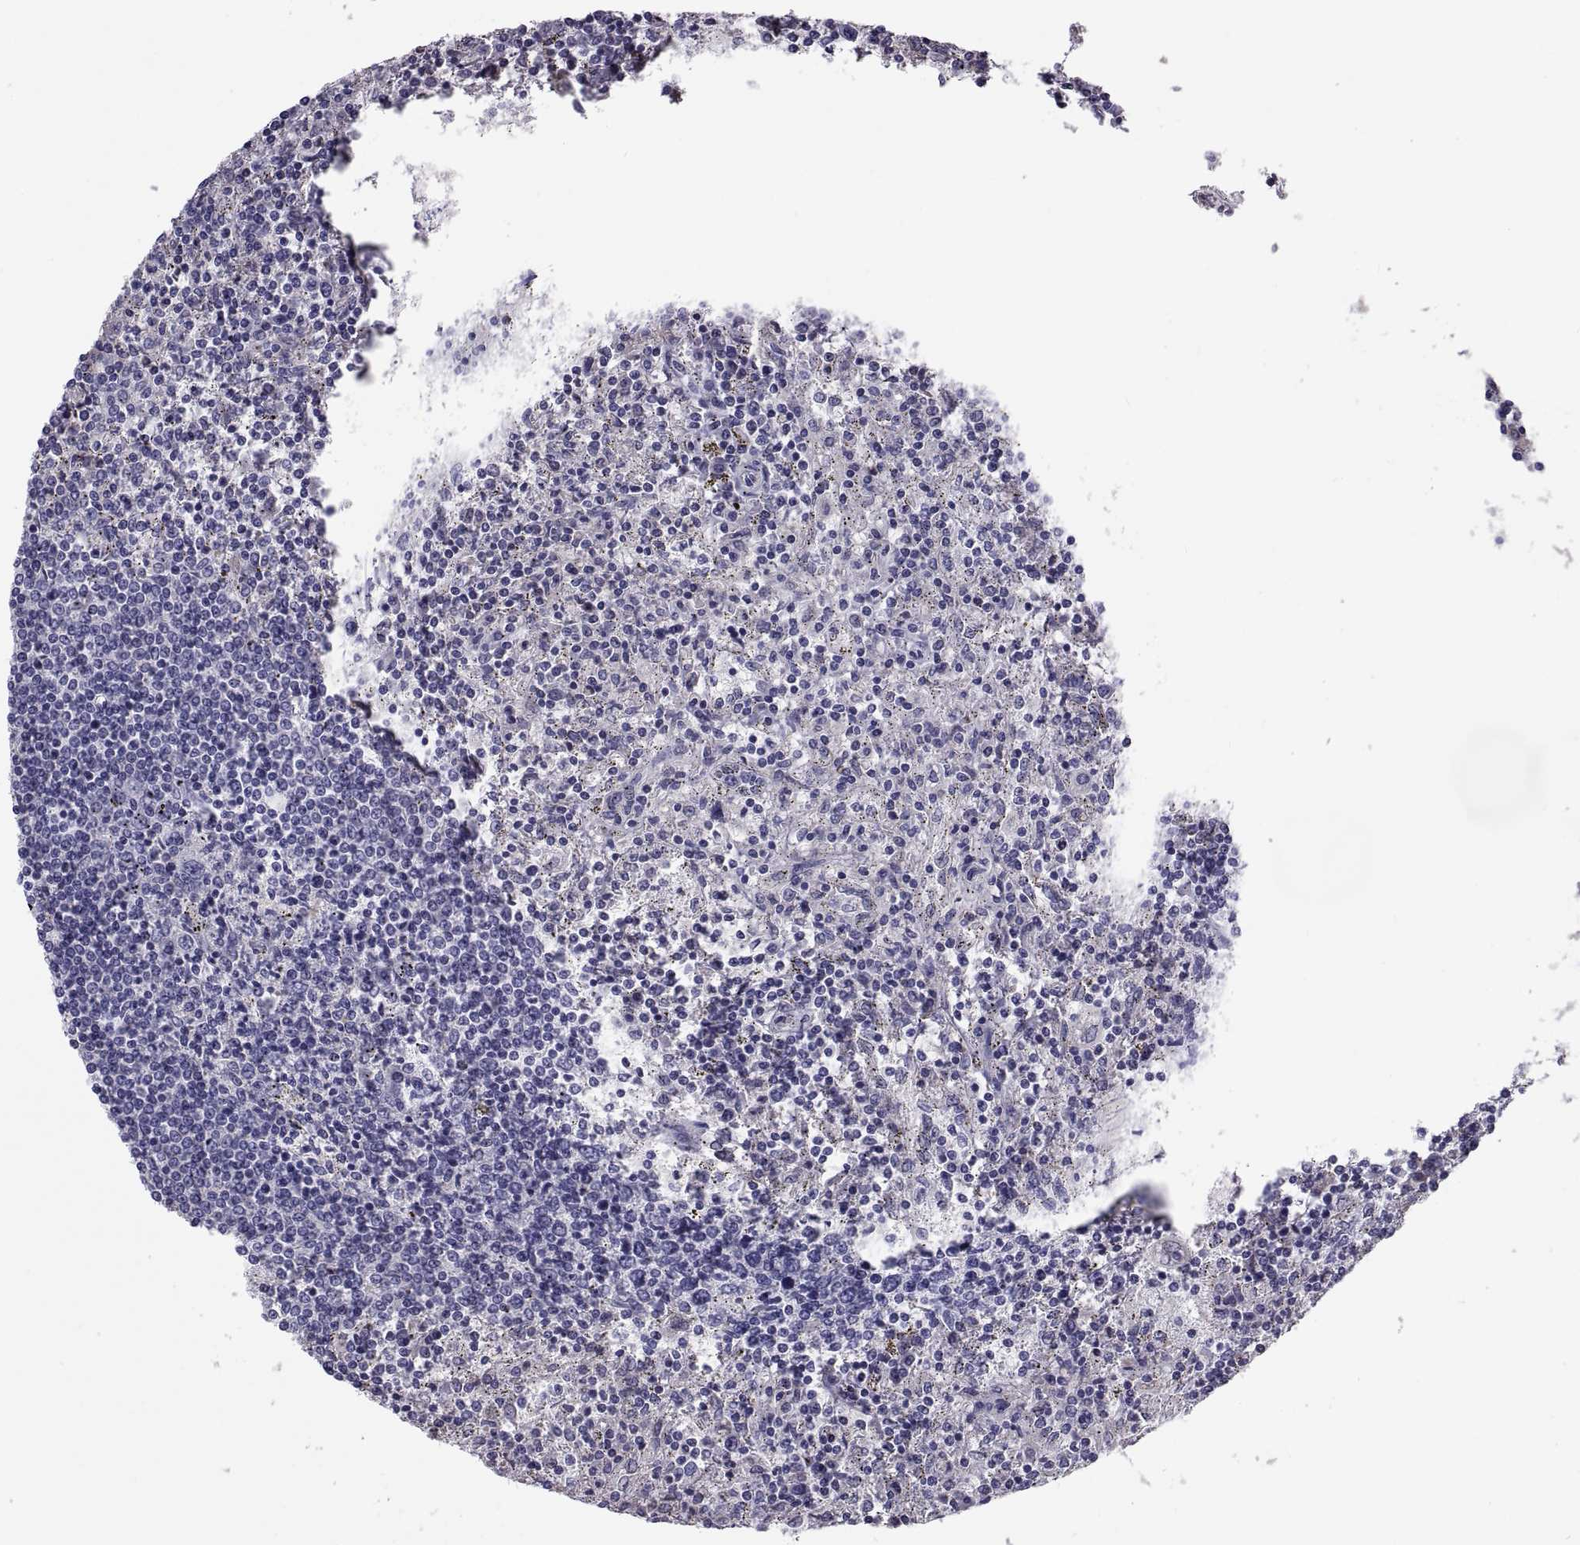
{"staining": {"intensity": "negative", "quantity": "none", "location": "none"}, "tissue": "lymphoma", "cell_type": "Tumor cells", "image_type": "cancer", "snomed": [{"axis": "morphology", "description": "Malignant lymphoma, non-Hodgkin's type, Low grade"}, {"axis": "topography", "description": "Spleen"}], "caption": "Malignant lymphoma, non-Hodgkin's type (low-grade) stained for a protein using immunohistochemistry (IHC) shows no staining tumor cells.", "gene": "ANO1", "patient": {"sex": "male", "age": 62}}